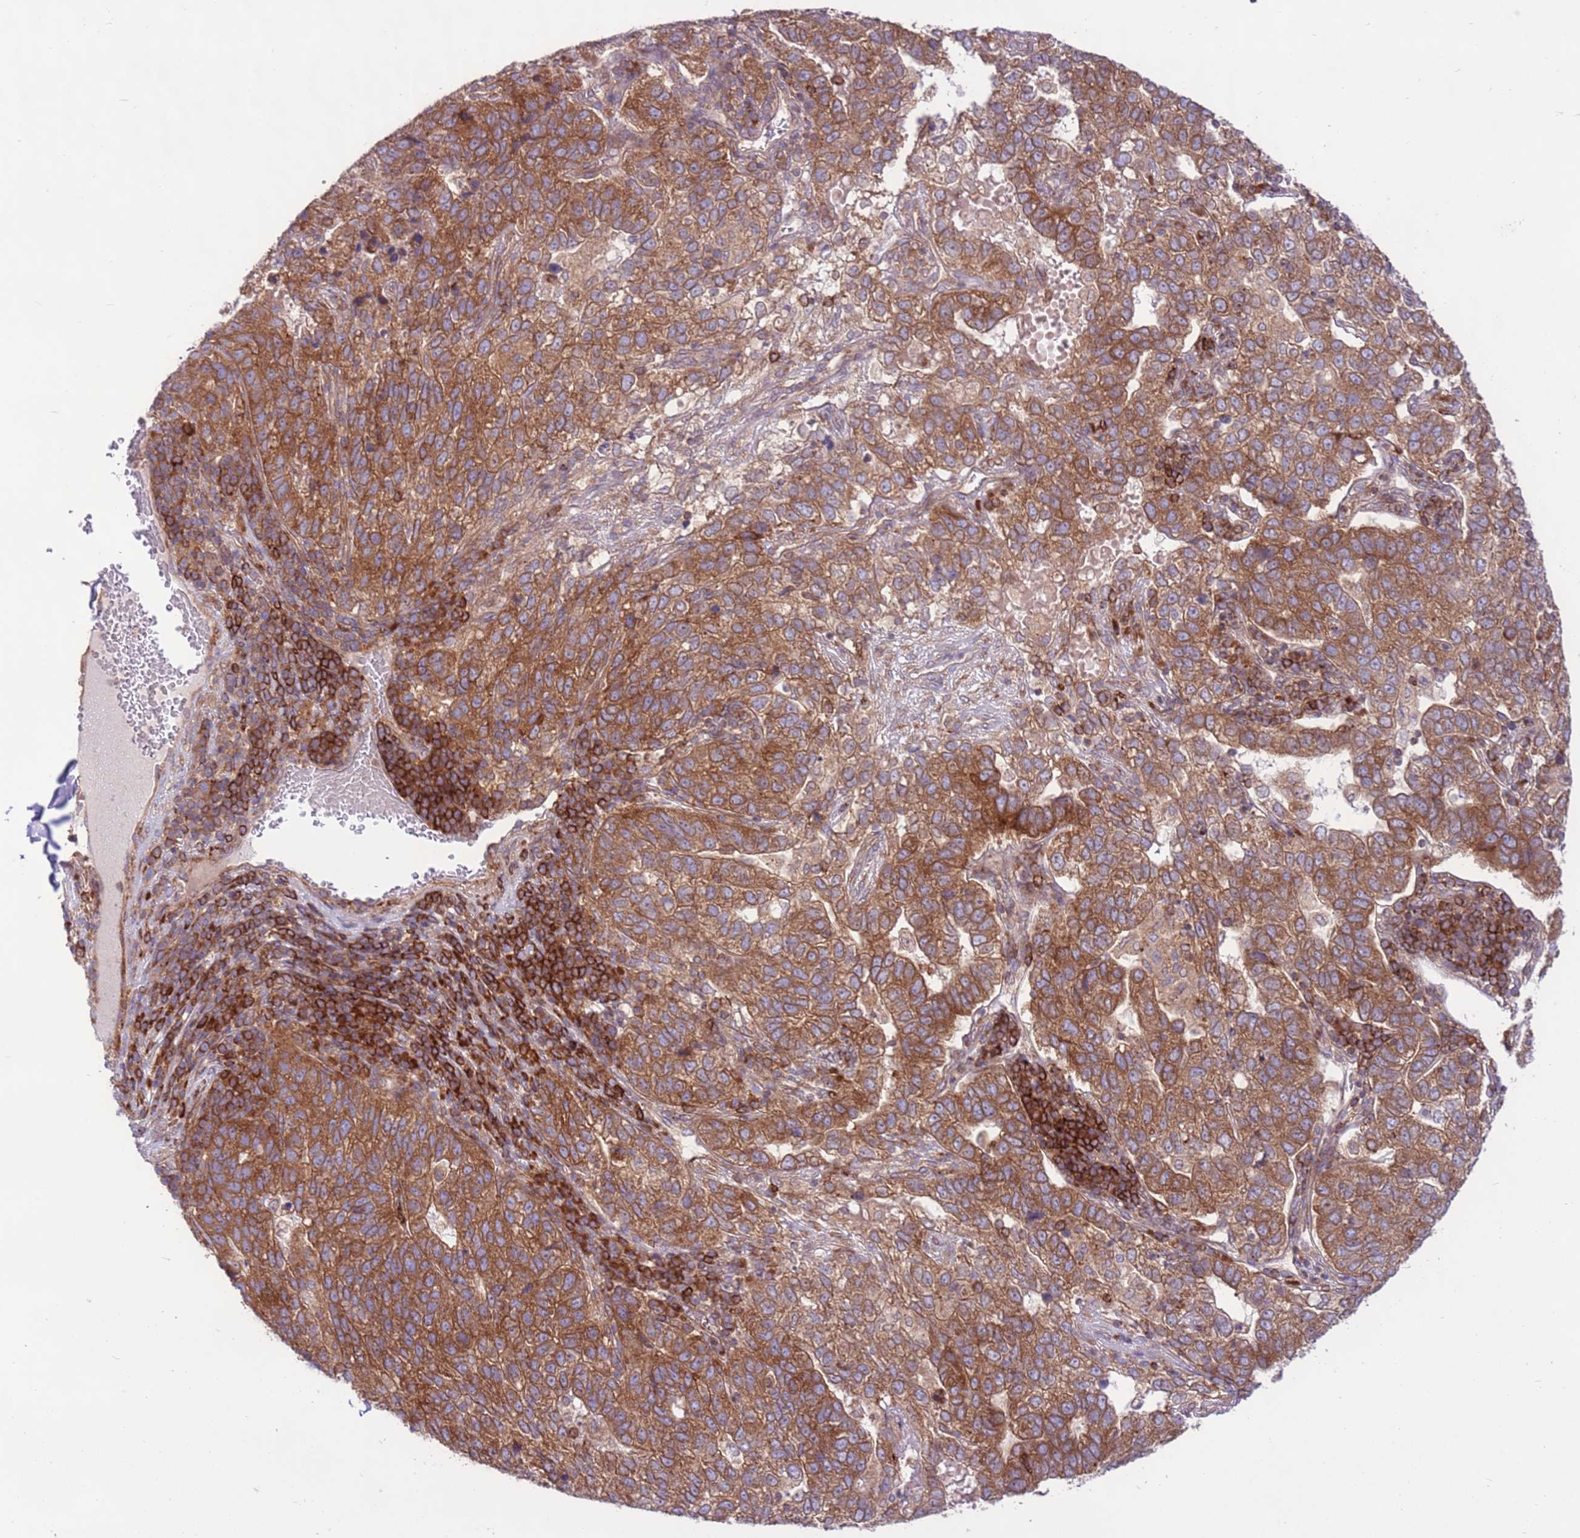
{"staining": {"intensity": "strong", "quantity": ">75%", "location": "cytoplasmic/membranous"}, "tissue": "pancreatic cancer", "cell_type": "Tumor cells", "image_type": "cancer", "snomed": [{"axis": "morphology", "description": "Adenocarcinoma, NOS"}, {"axis": "topography", "description": "Pancreas"}], "caption": "Immunohistochemistry (IHC) micrograph of pancreatic cancer stained for a protein (brown), which demonstrates high levels of strong cytoplasmic/membranous expression in about >75% of tumor cells.", "gene": "DDX19B", "patient": {"sex": "female", "age": 61}}